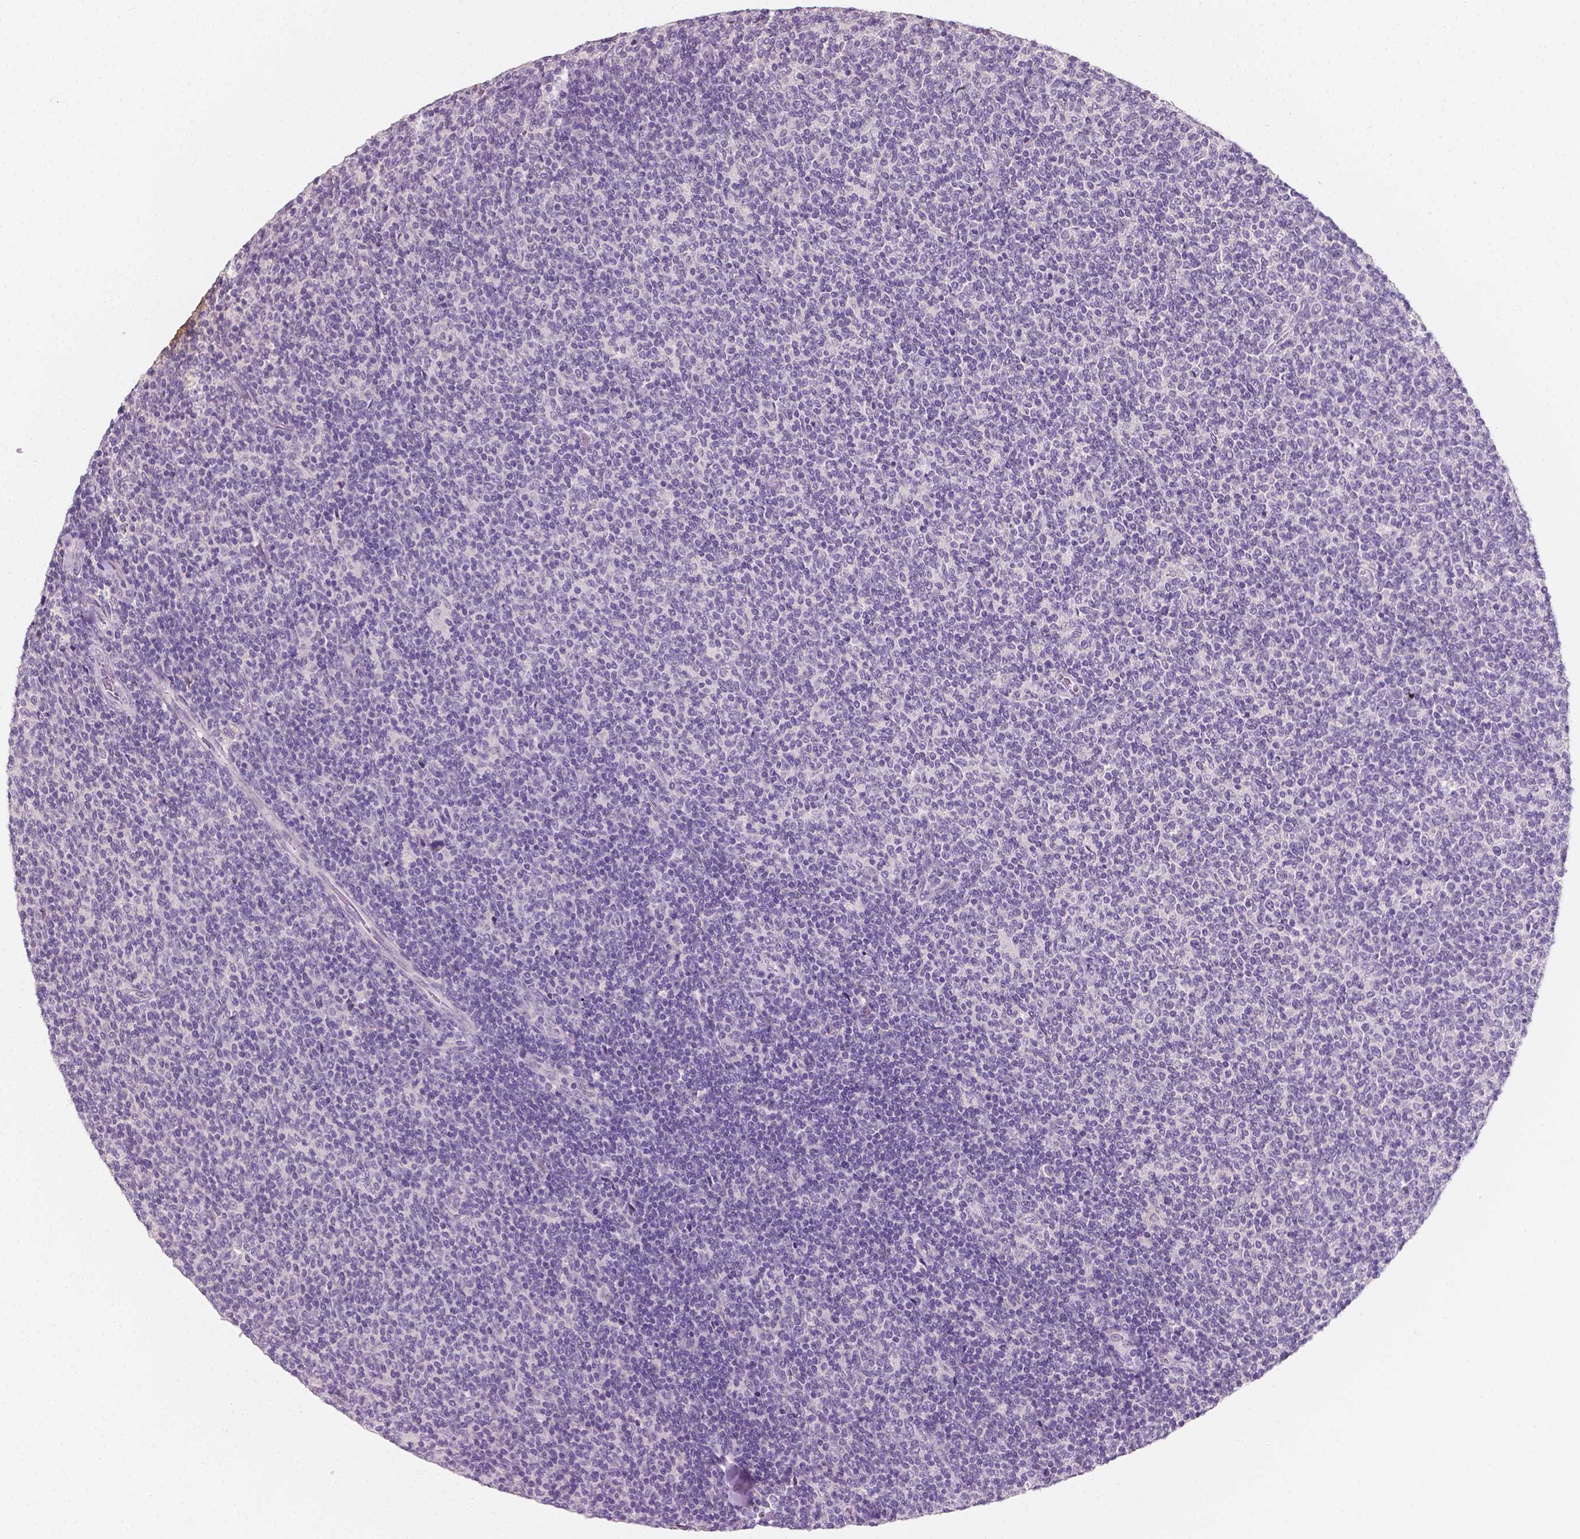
{"staining": {"intensity": "negative", "quantity": "none", "location": "none"}, "tissue": "lymphoma", "cell_type": "Tumor cells", "image_type": "cancer", "snomed": [{"axis": "morphology", "description": "Malignant lymphoma, non-Hodgkin's type, Low grade"}, {"axis": "topography", "description": "Lymph node"}], "caption": "Immunohistochemistry (IHC) histopathology image of human malignant lymphoma, non-Hodgkin's type (low-grade) stained for a protein (brown), which exhibits no positivity in tumor cells.", "gene": "TAL1", "patient": {"sex": "male", "age": 52}}